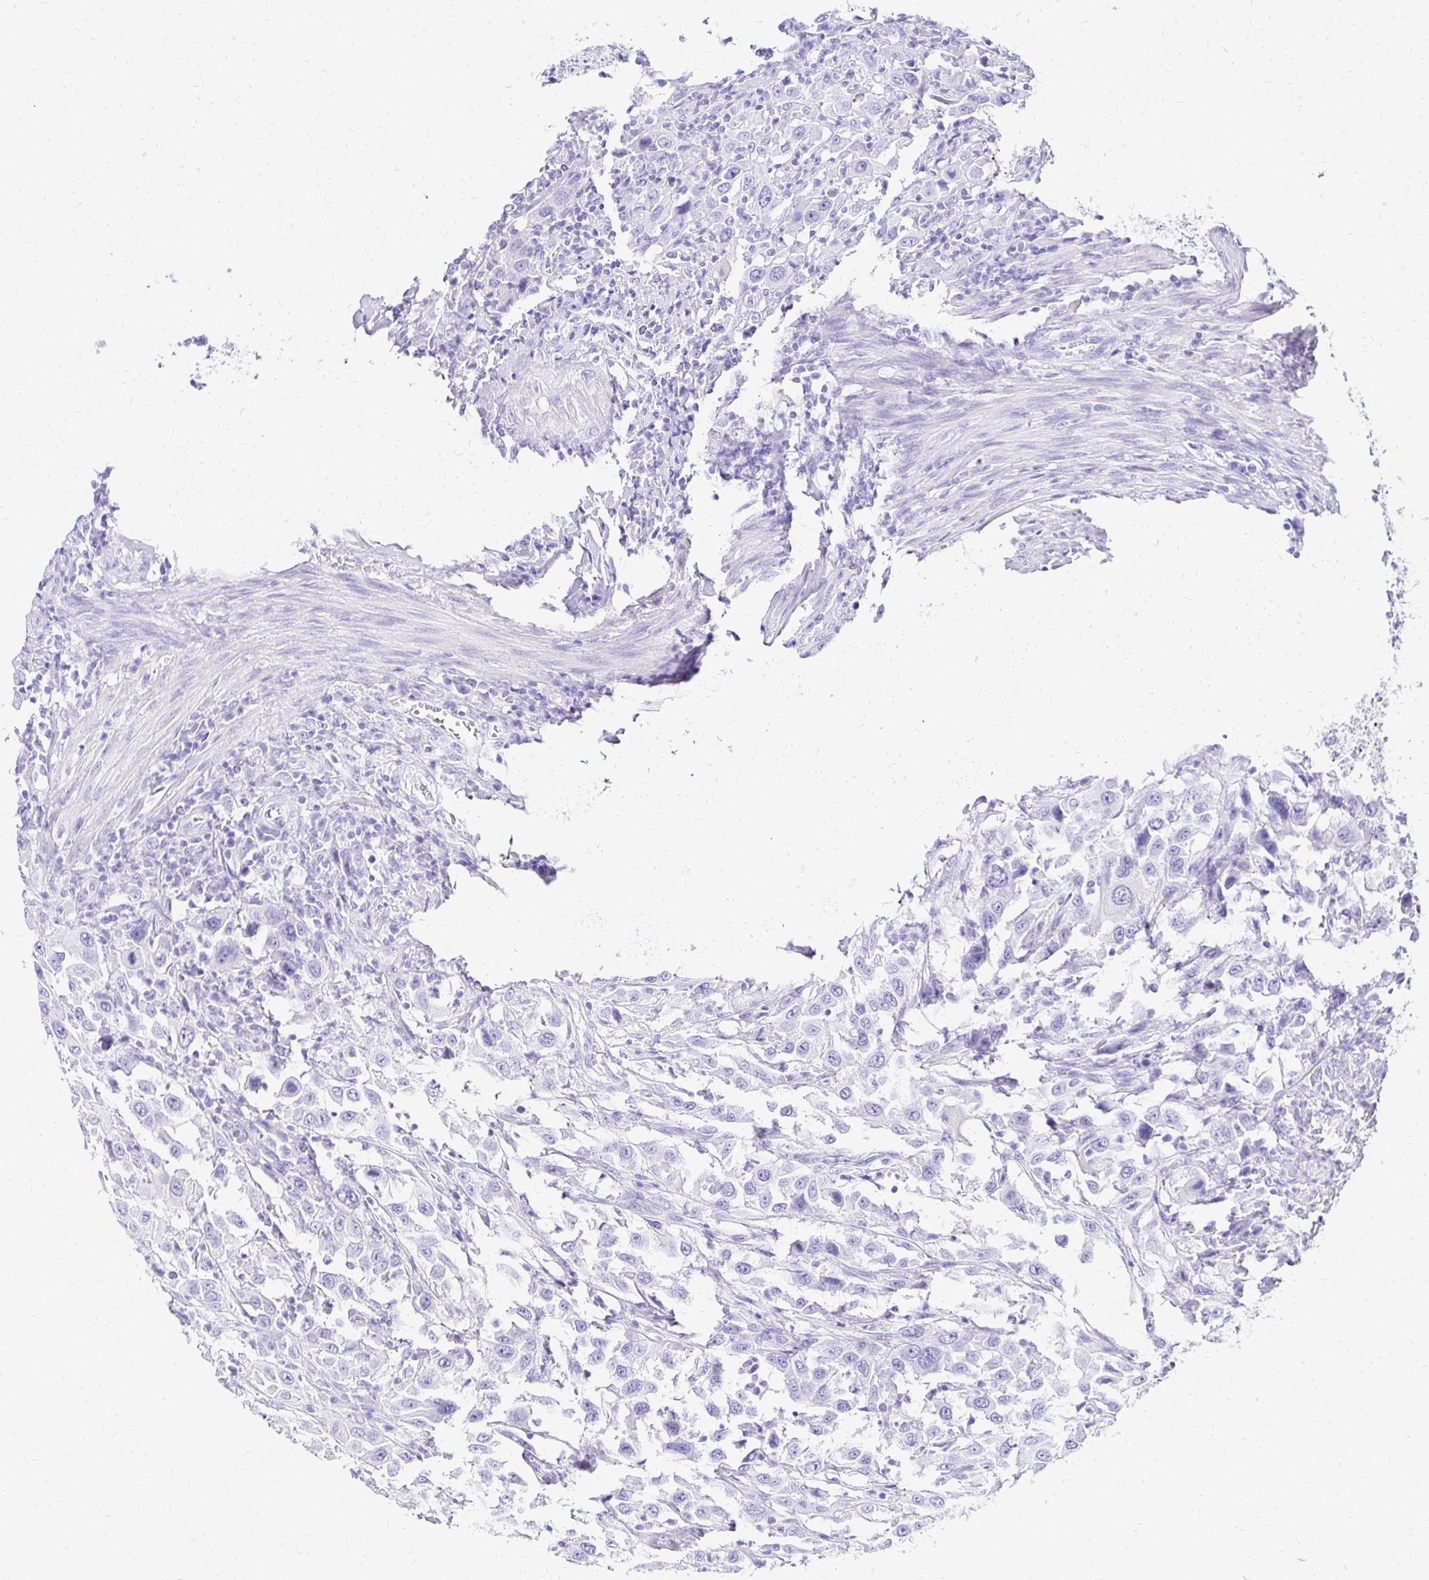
{"staining": {"intensity": "negative", "quantity": "none", "location": "none"}, "tissue": "urothelial cancer", "cell_type": "Tumor cells", "image_type": "cancer", "snomed": [{"axis": "morphology", "description": "Urothelial carcinoma, High grade"}, {"axis": "topography", "description": "Urinary bladder"}], "caption": "The image shows no significant staining in tumor cells of high-grade urothelial carcinoma.", "gene": "S100G", "patient": {"sex": "male", "age": 61}}